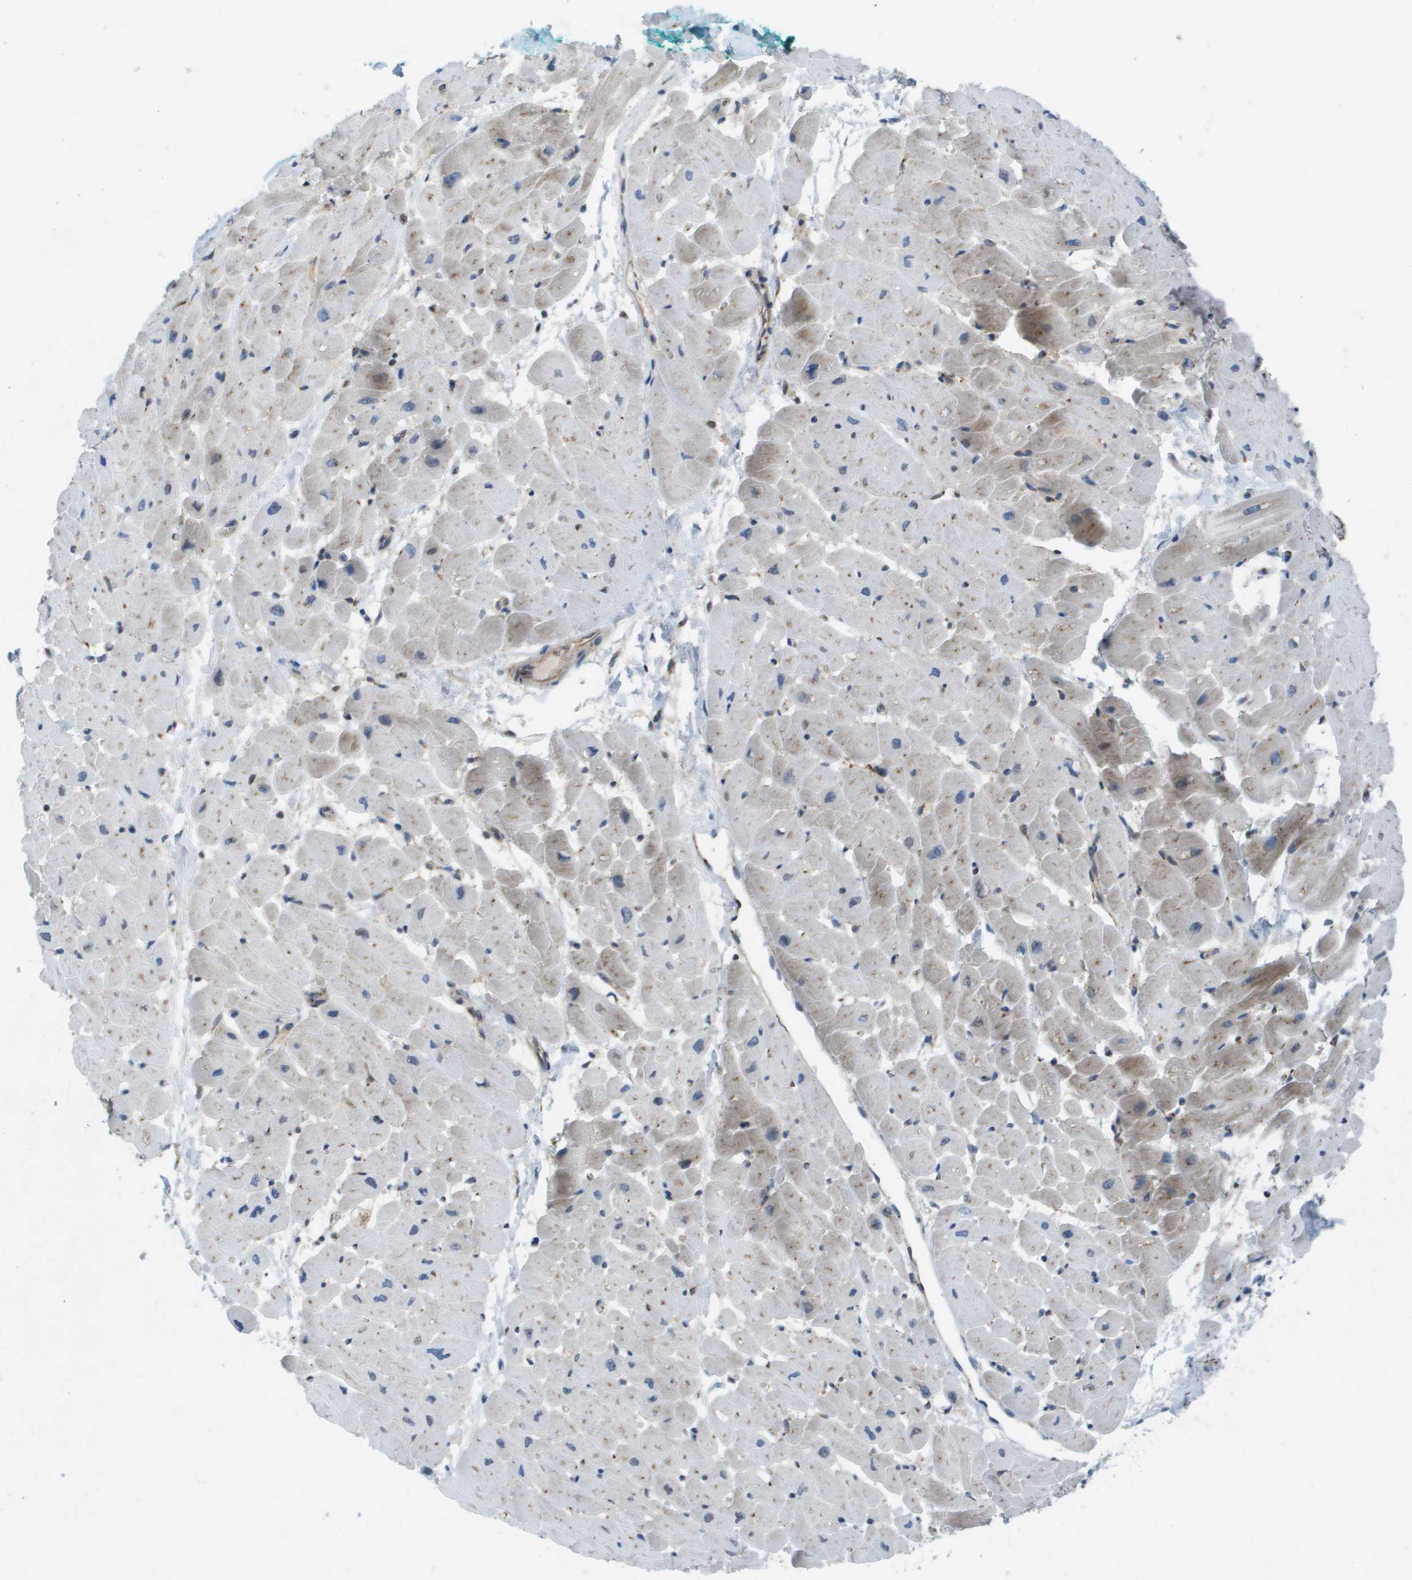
{"staining": {"intensity": "weak", "quantity": "<25%", "location": "cytoplasmic/membranous"}, "tissue": "heart muscle", "cell_type": "Cardiomyocytes", "image_type": "normal", "snomed": [{"axis": "morphology", "description": "Normal tissue, NOS"}, {"axis": "topography", "description": "Heart"}], "caption": "Immunohistochemistry (IHC) image of unremarkable human heart muscle stained for a protein (brown), which reveals no expression in cardiomyocytes.", "gene": "QSOX2", "patient": {"sex": "male", "age": 45}}